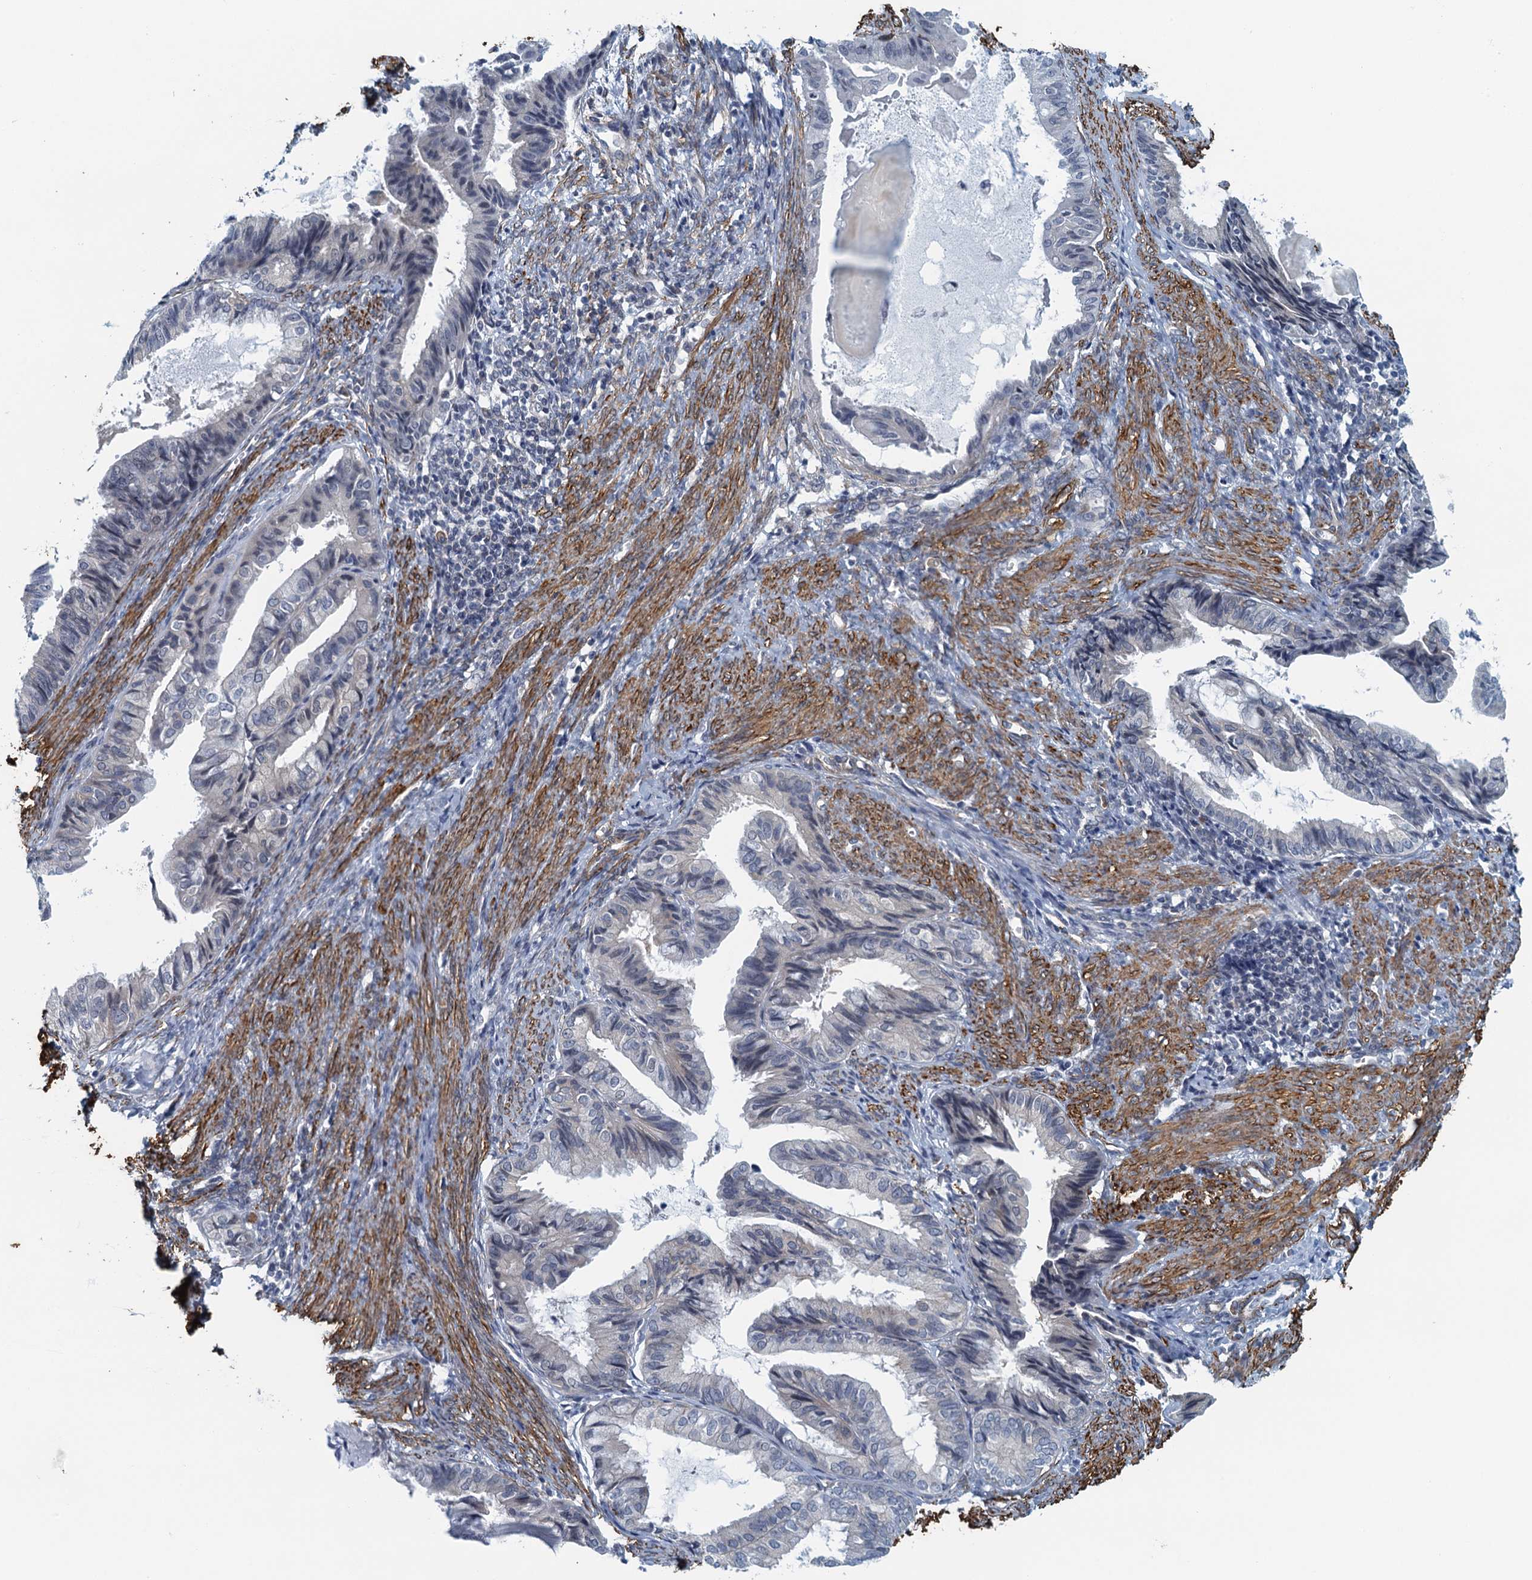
{"staining": {"intensity": "negative", "quantity": "none", "location": "none"}, "tissue": "endometrial cancer", "cell_type": "Tumor cells", "image_type": "cancer", "snomed": [{"axis": "morphology", "description": "Adenocarcinoma, NOS"}, {"axis": "topography", "description": "Endometrium"}], "caption": "The photomicrograph exhibits no significant staining in tumor cells of endometrial adenocarcinoma.", "gene": "ALG2", "patient": {"sex": "female", "age": 86}}